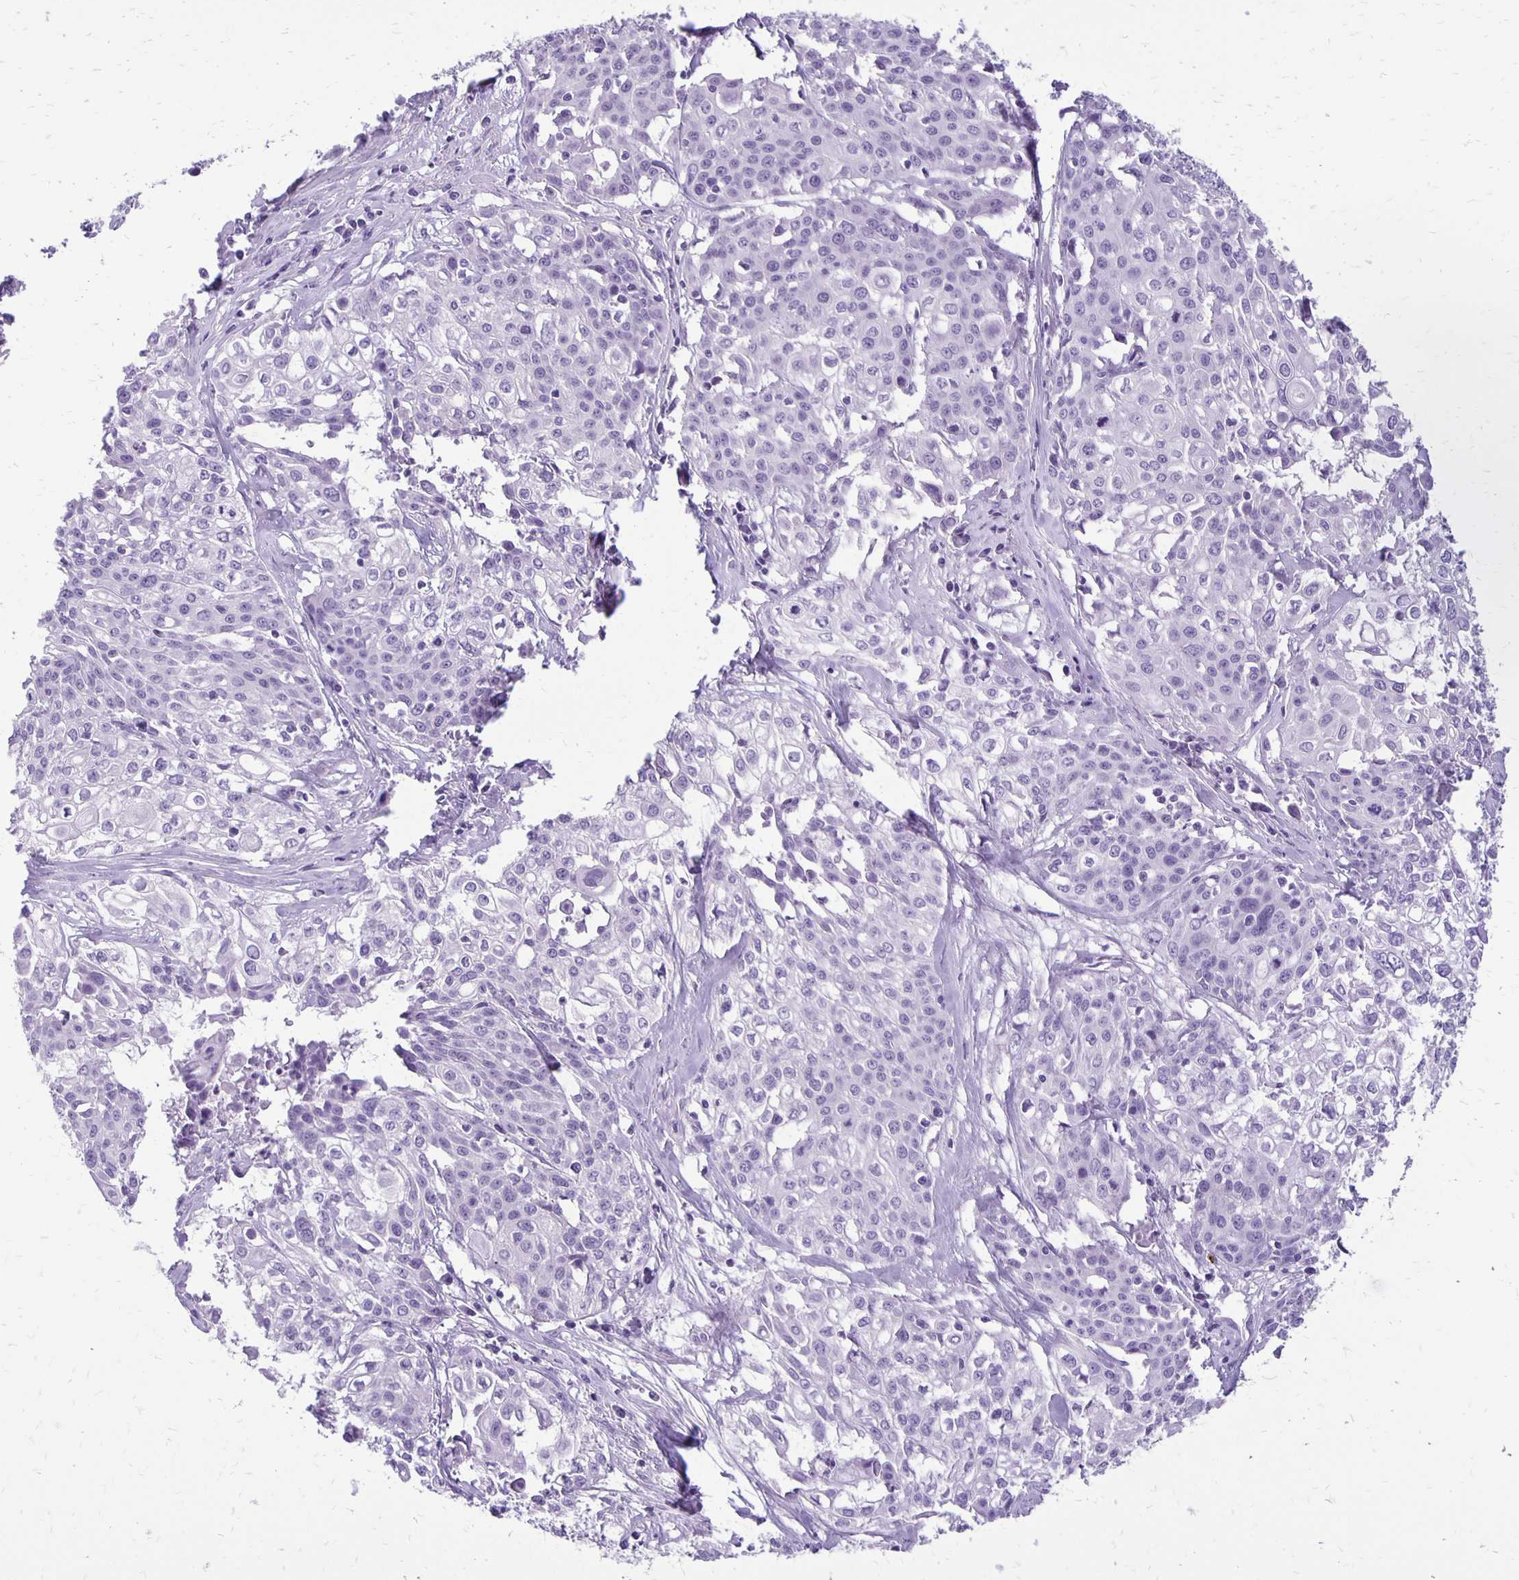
{"staining": {"intensity": "negative", "quantity": "none", "location": "none"}, "tissue": "cervical cancer", "cell_type": "Tumor cells", "image_type": "cancer", "snomed": [{"axis": "morphology", "description": "Squamous cell carcinoma, NOS"}, {"axis": "topography", "description": "Cervix"}], "caption": "High magnification brightfield microscopy of cervical squamous cell carcinoma stained with DAB (brown) and counterstained with hematoxylin (blue): tumor cells show no significant positivity.", "gene": "ANKRD45", "patient": {"sex": "female", "age": 39}}